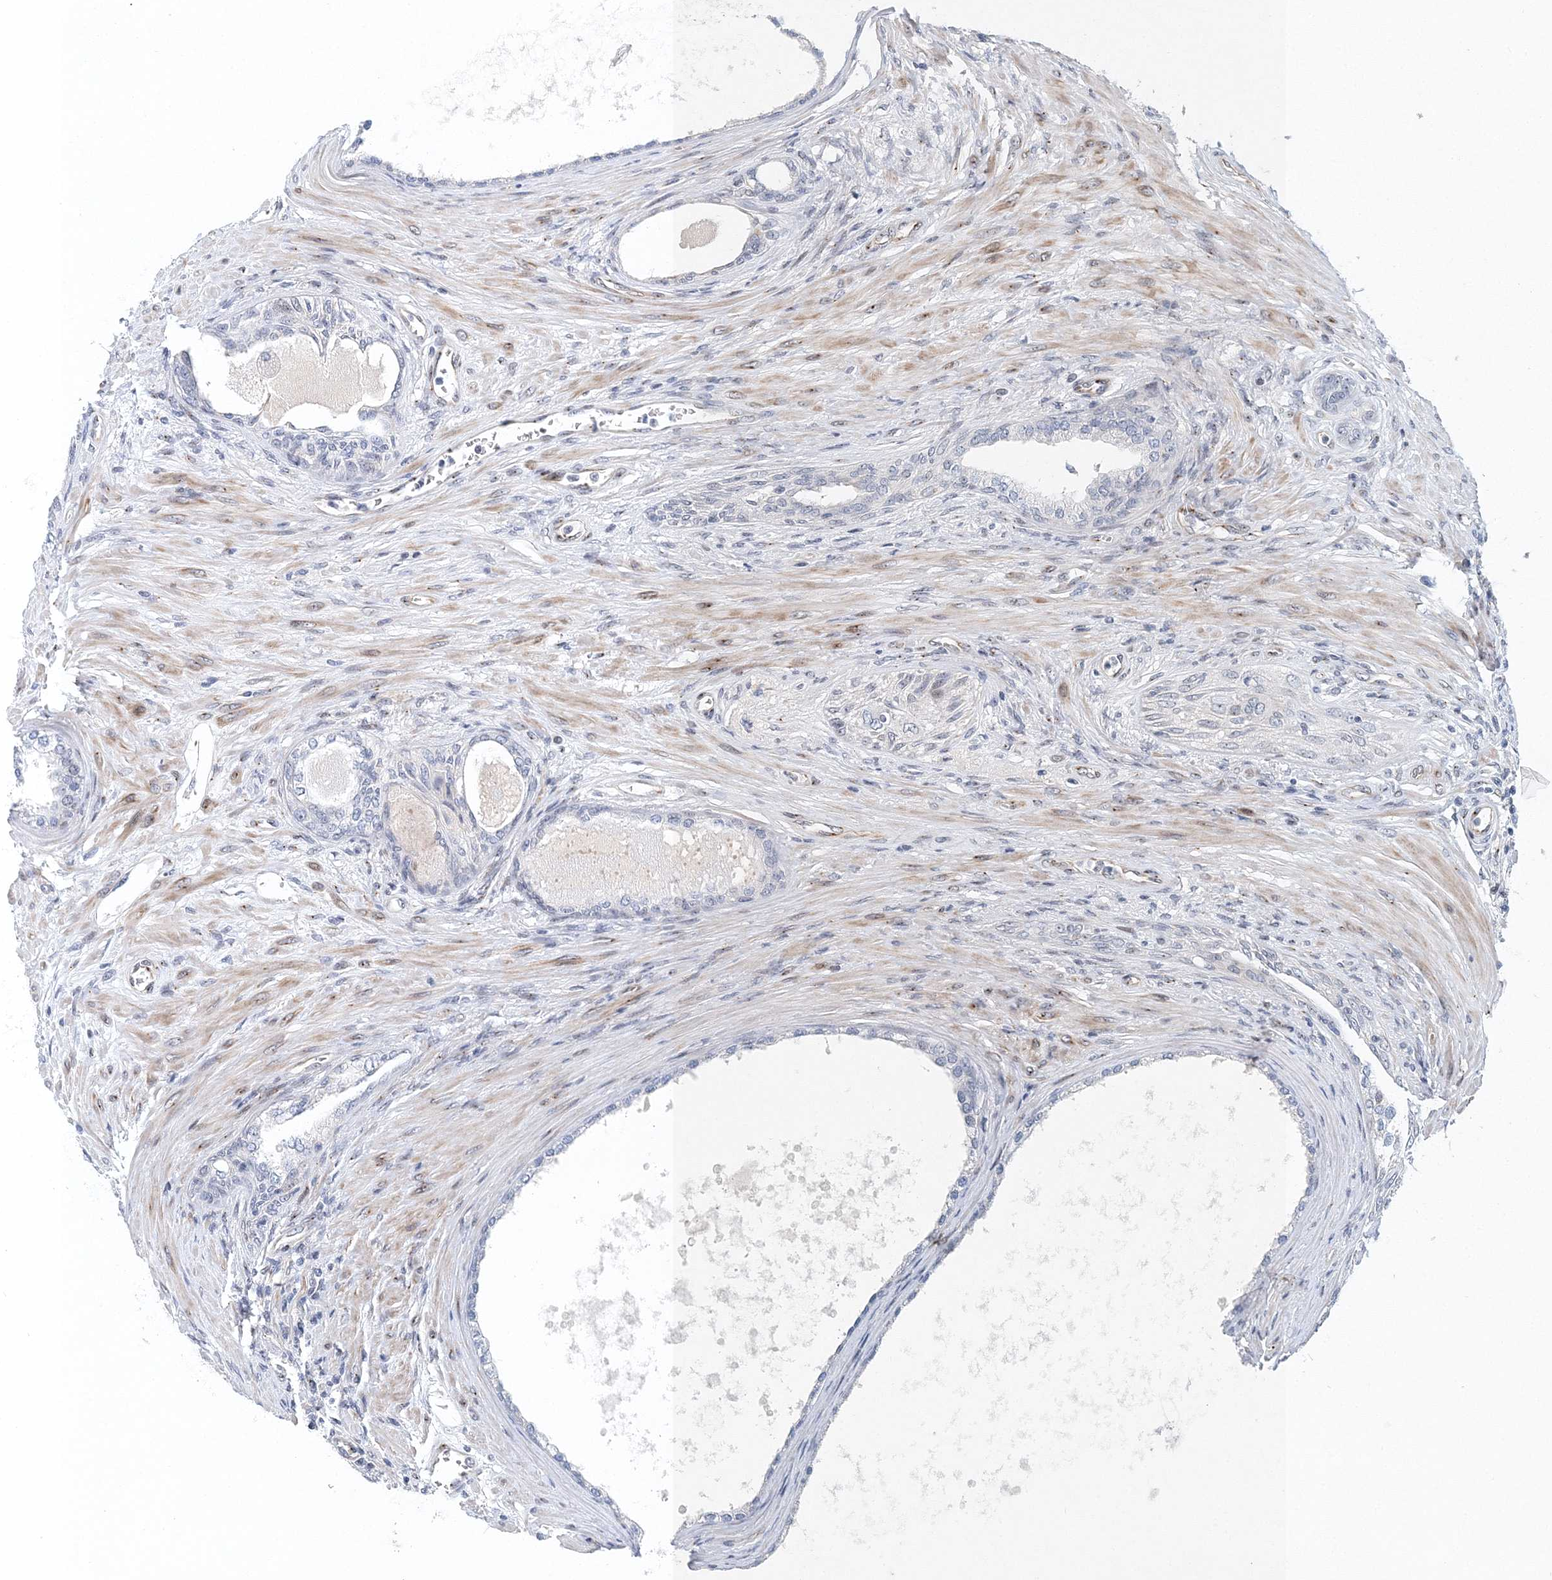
{"staining": {"intensity": "negative", "quantity": "none", "location": "none"}, "tissue": "prostate cancer", "cell_type": "Tumor cells", "image_type": "cancer", "snomed": [{"axis": "morphology", "description": "Normal tissue, NOS"}, {"axis": "morphology", "description": "Adenocarcinoma, Low grade"}, {"axis": "topography", "description": "Prostate"}, {"axis": "topography", "description": "Peripheral nerve tissue"}], "caption": "Immunohistochemistry (IHC) image of neoplastic tissue: human prostate low-grade adenocarcinoma stained with DAB (3,3'-diaminobenzidine) displays no significant protein expression in tumor cells.", "gene": "UIMC1", "patient": {"sex": "male", "age": 71}}